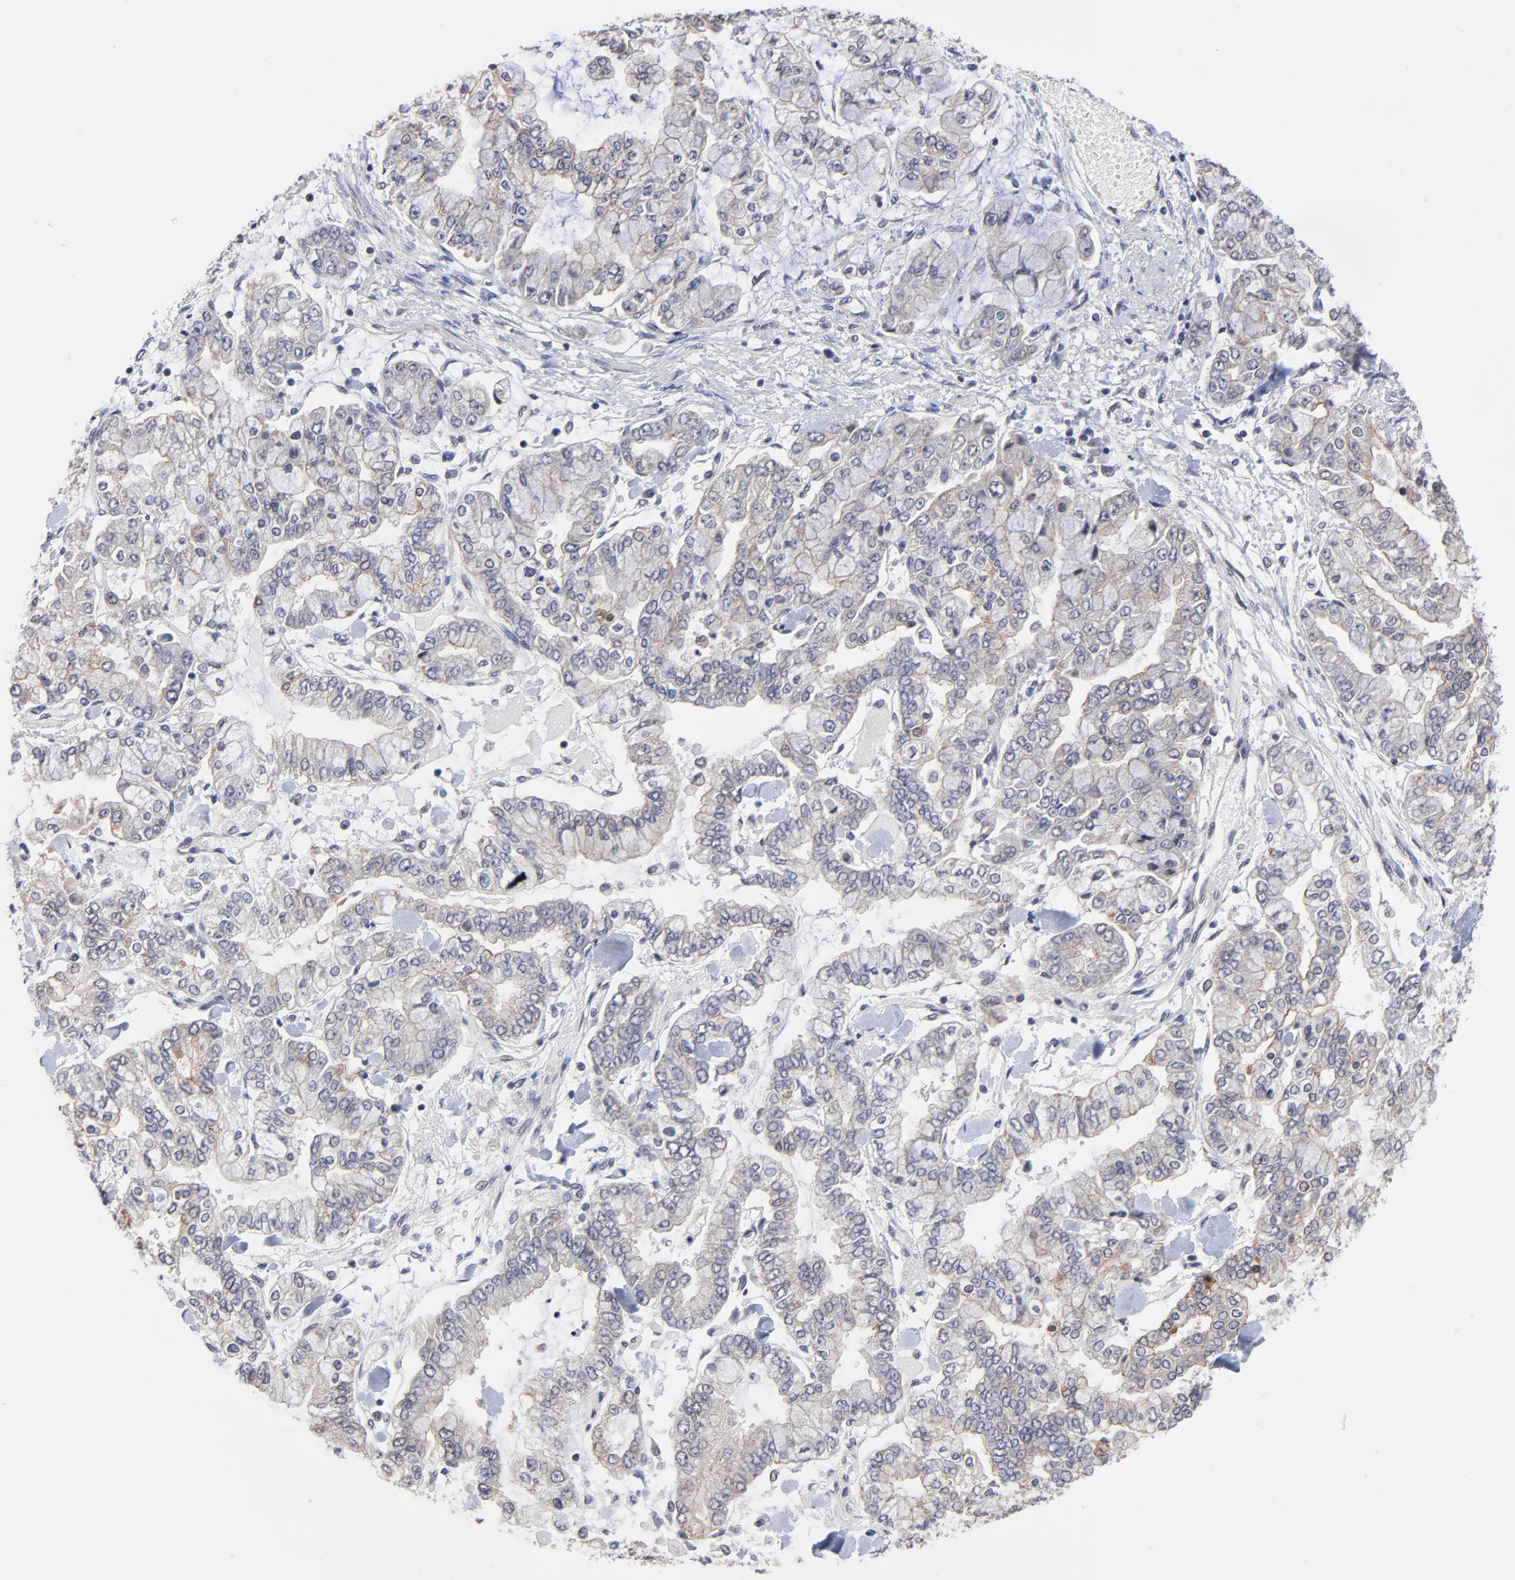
{"staining": {"intensity": "moderate", "quantity": "<25%", "location": "cytoplasmic/membranous"}, "tissue": "stomach cancer", "cell_type": "Tumor cells", "image_type": "cancer", "snomed": [{"axis": "morphology", "description": "Normal tissue, NOS"}, {"axis": "morphology", "description": "Adenocarcinoma, NOS"}, {"axis": "topography", "description": "Stomach, upper"}, {"axis": "topography", "description": "Stomach"}], "caption": "A micrograph showing moderate cytoplasmic/membranous staining in about <25% of tumor cells in stomach adenocarcinoma, as visualized by brown immunohistochemical staining.", "gene": "FBXO8", "patient": {"sex": "male", "age": 76}}